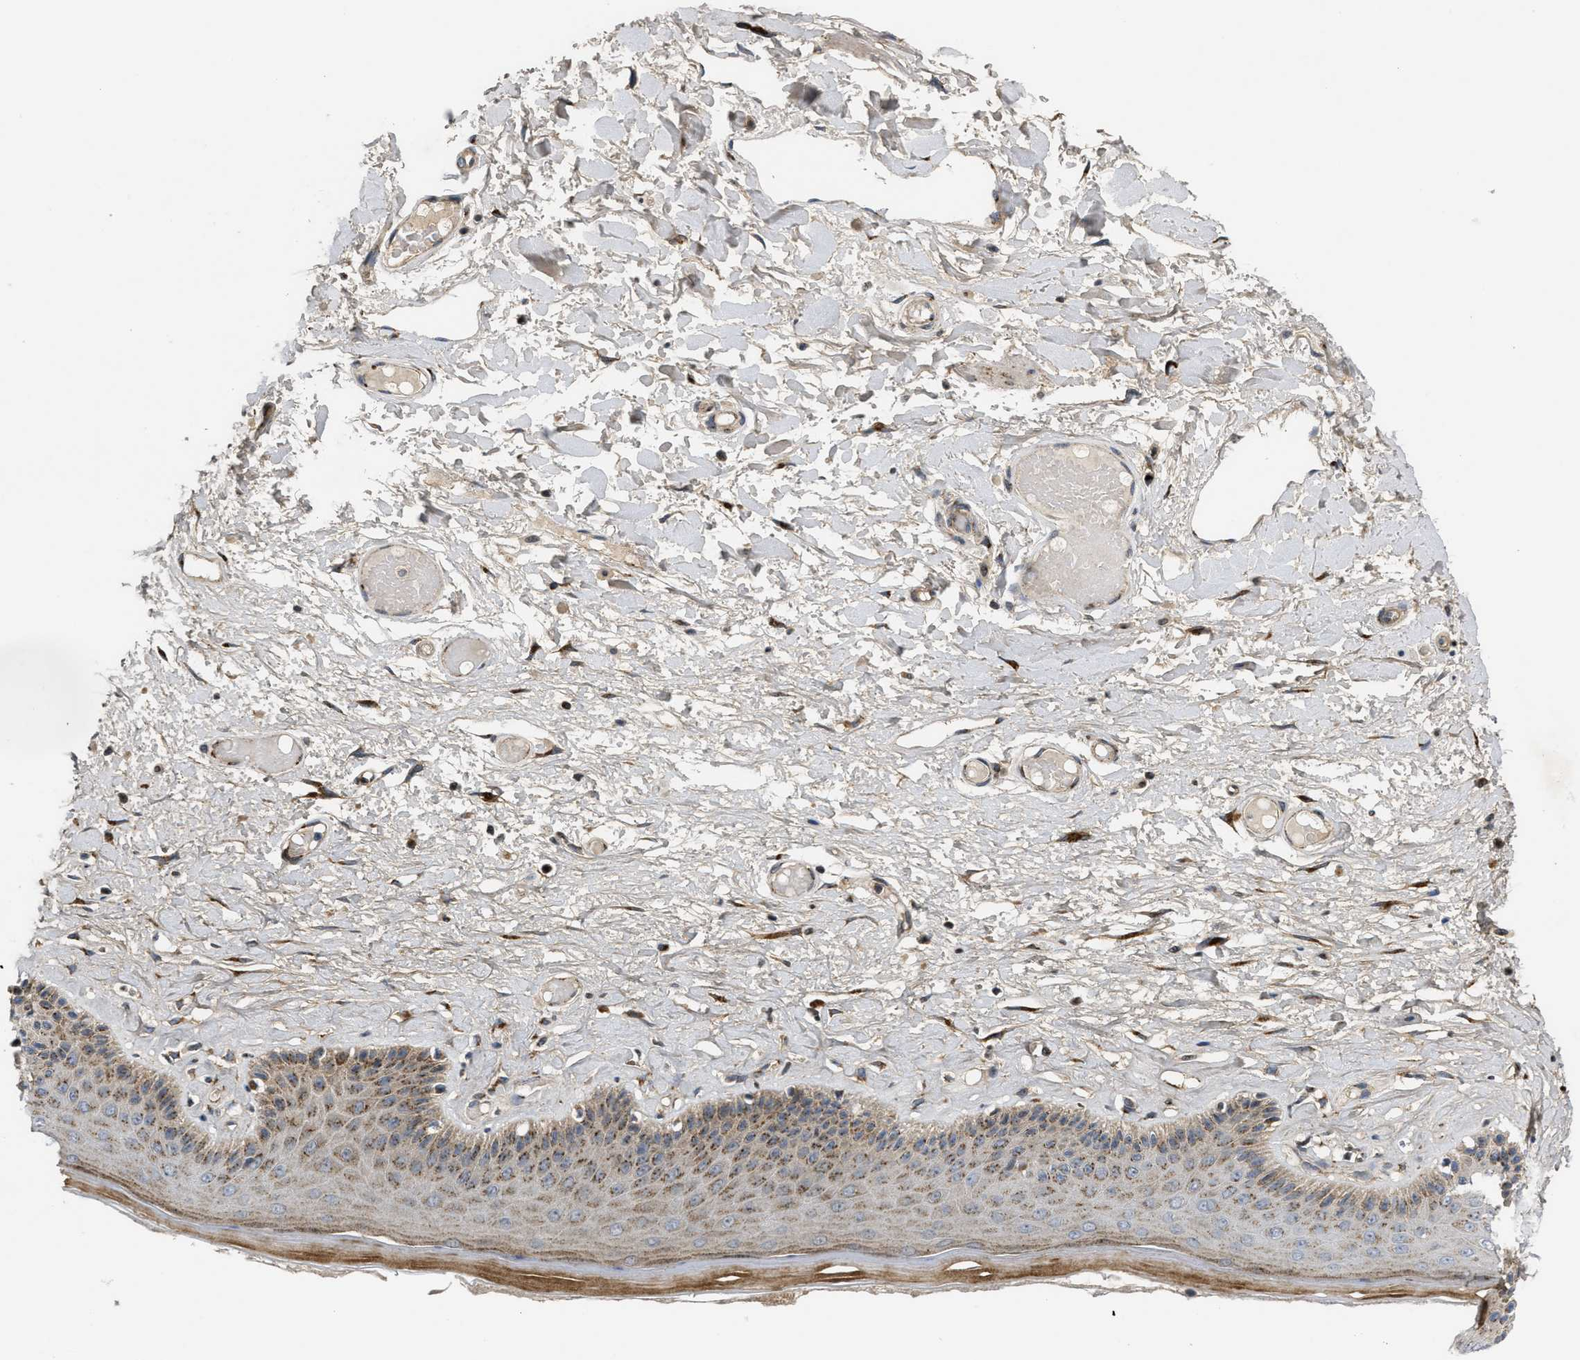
{"staining": {"intensity": "moderate", "quantity": "25%-75%", "location": "cytoplasmic/membranous"}, "tissue": "skin", "cell_type": "Epidermal cells", "image_type": "normal", "snomed": [{"axis": "morphology", "description": "Normal tissue, NOS"}, {"axis": "topography", "description": "Vulva"}], "caption": "IHC micrograph of unremarkable human skin stained for a protein (brown), which displays medium levels of moderate cytoplasmic/membranous expression in approximately 25%-75% of epidermal cells.", "gene": "ZNF70", "patient": {"sex": "female", "age": 73}}